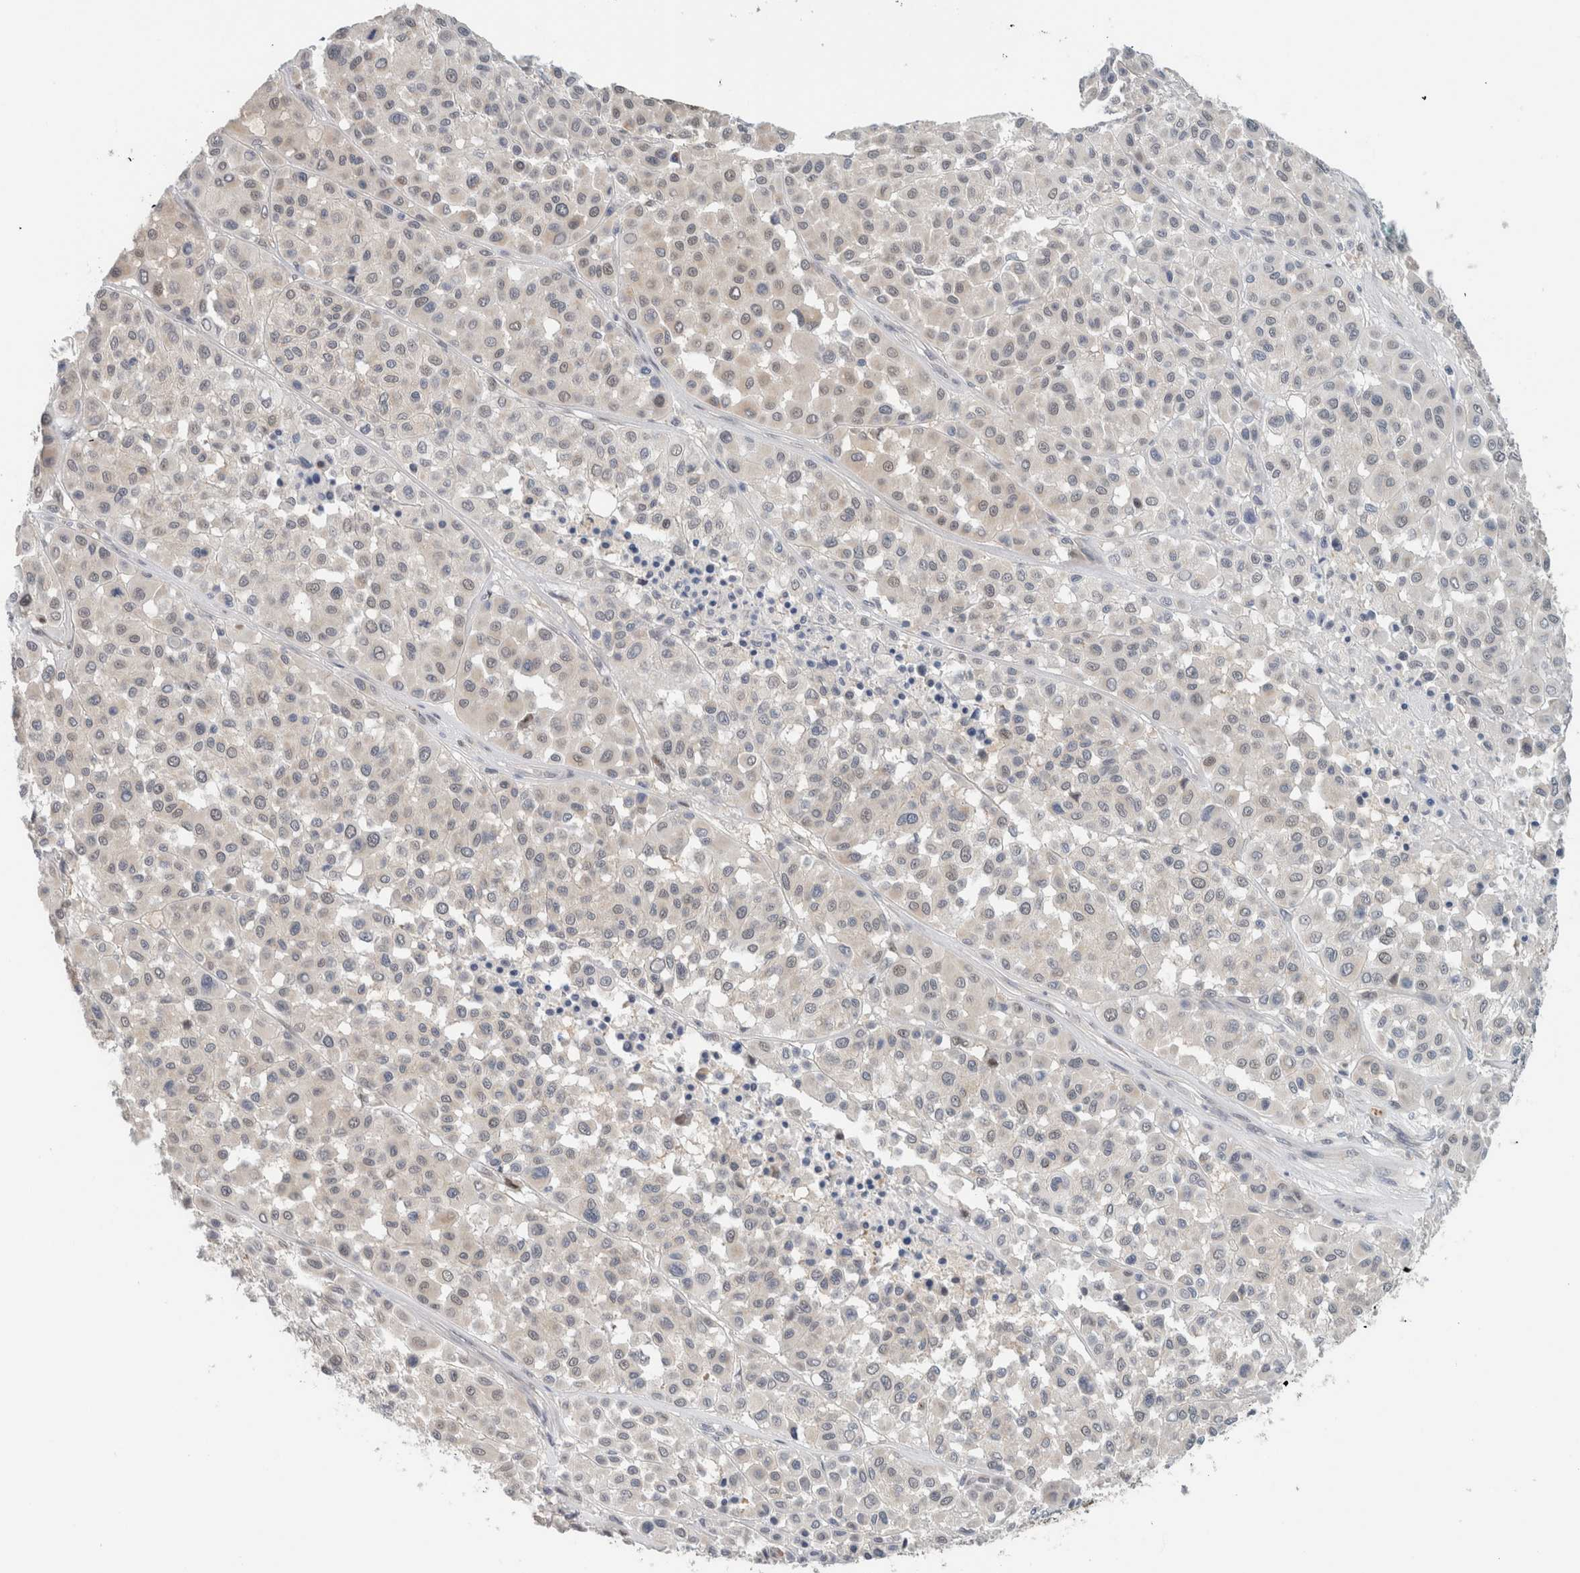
{"staining": {"intensity": "negative", "quantity": "none", "location": "none"}, "tissue": "melanoma", "cell_type": "Tumor cells", "image_type": "cancer", "snomed": [{"axis": "morphology", "description": "Malignant melanoma, Metastatic site"}, {"axis": "topography", "description": "Soft tissue"}], "caption": "A high-resolution micrograph shows immunohistochemistry staining of malignant melanoma (metastatic site), which demonstrates no significant expression in tumor cells.", "gene": "CRAT", "patient": {"sex": "male", "age": 41}}